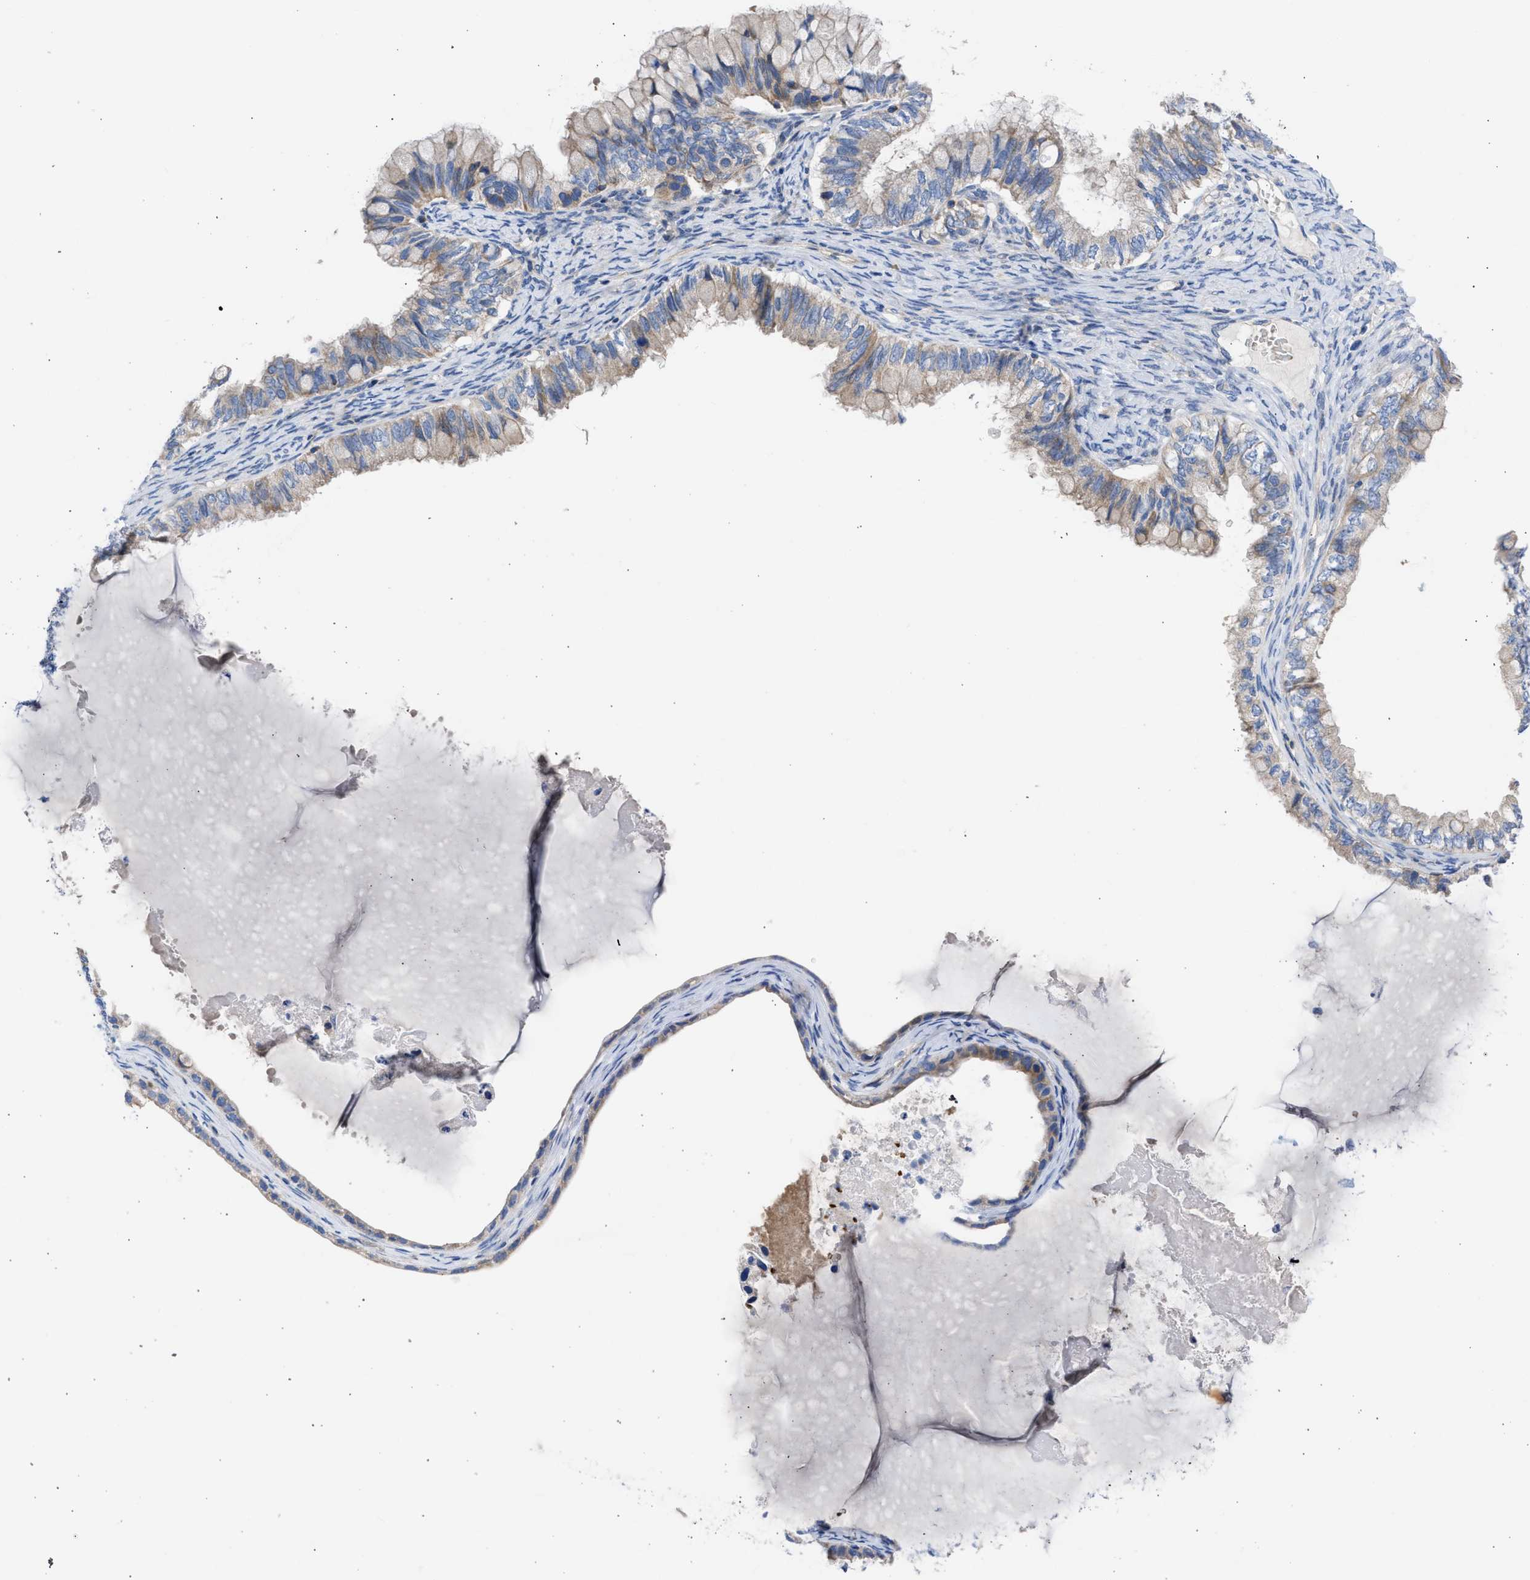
{"staining": {"intensity": "moderate", "quantity": "25%-75%", "location": "cytoplasmic/membranous"}, "tissue": "ovarian cancer", "cell_type": "Tumor cells", "image_type": "cancer", "snomed": [{"axis": "morphology", "description": "Cystadenocarcinoma, mucinous, NOS"}, {"axis": "topography", "description": "Ovary"}], "caption": "Immunohistochemistry micrograph of neoplastic tissue: mucinous cystadenocarcinoma (ovarian) stained using IHC reveals medium levels of moderate protein expression localized specifically in the cytoplasmic/membranous of tumor cells, appearing as a cytoplasmic/membranous brown color.", "gene": "BTG3", "patient": {"sex": "female", "age": 80}}